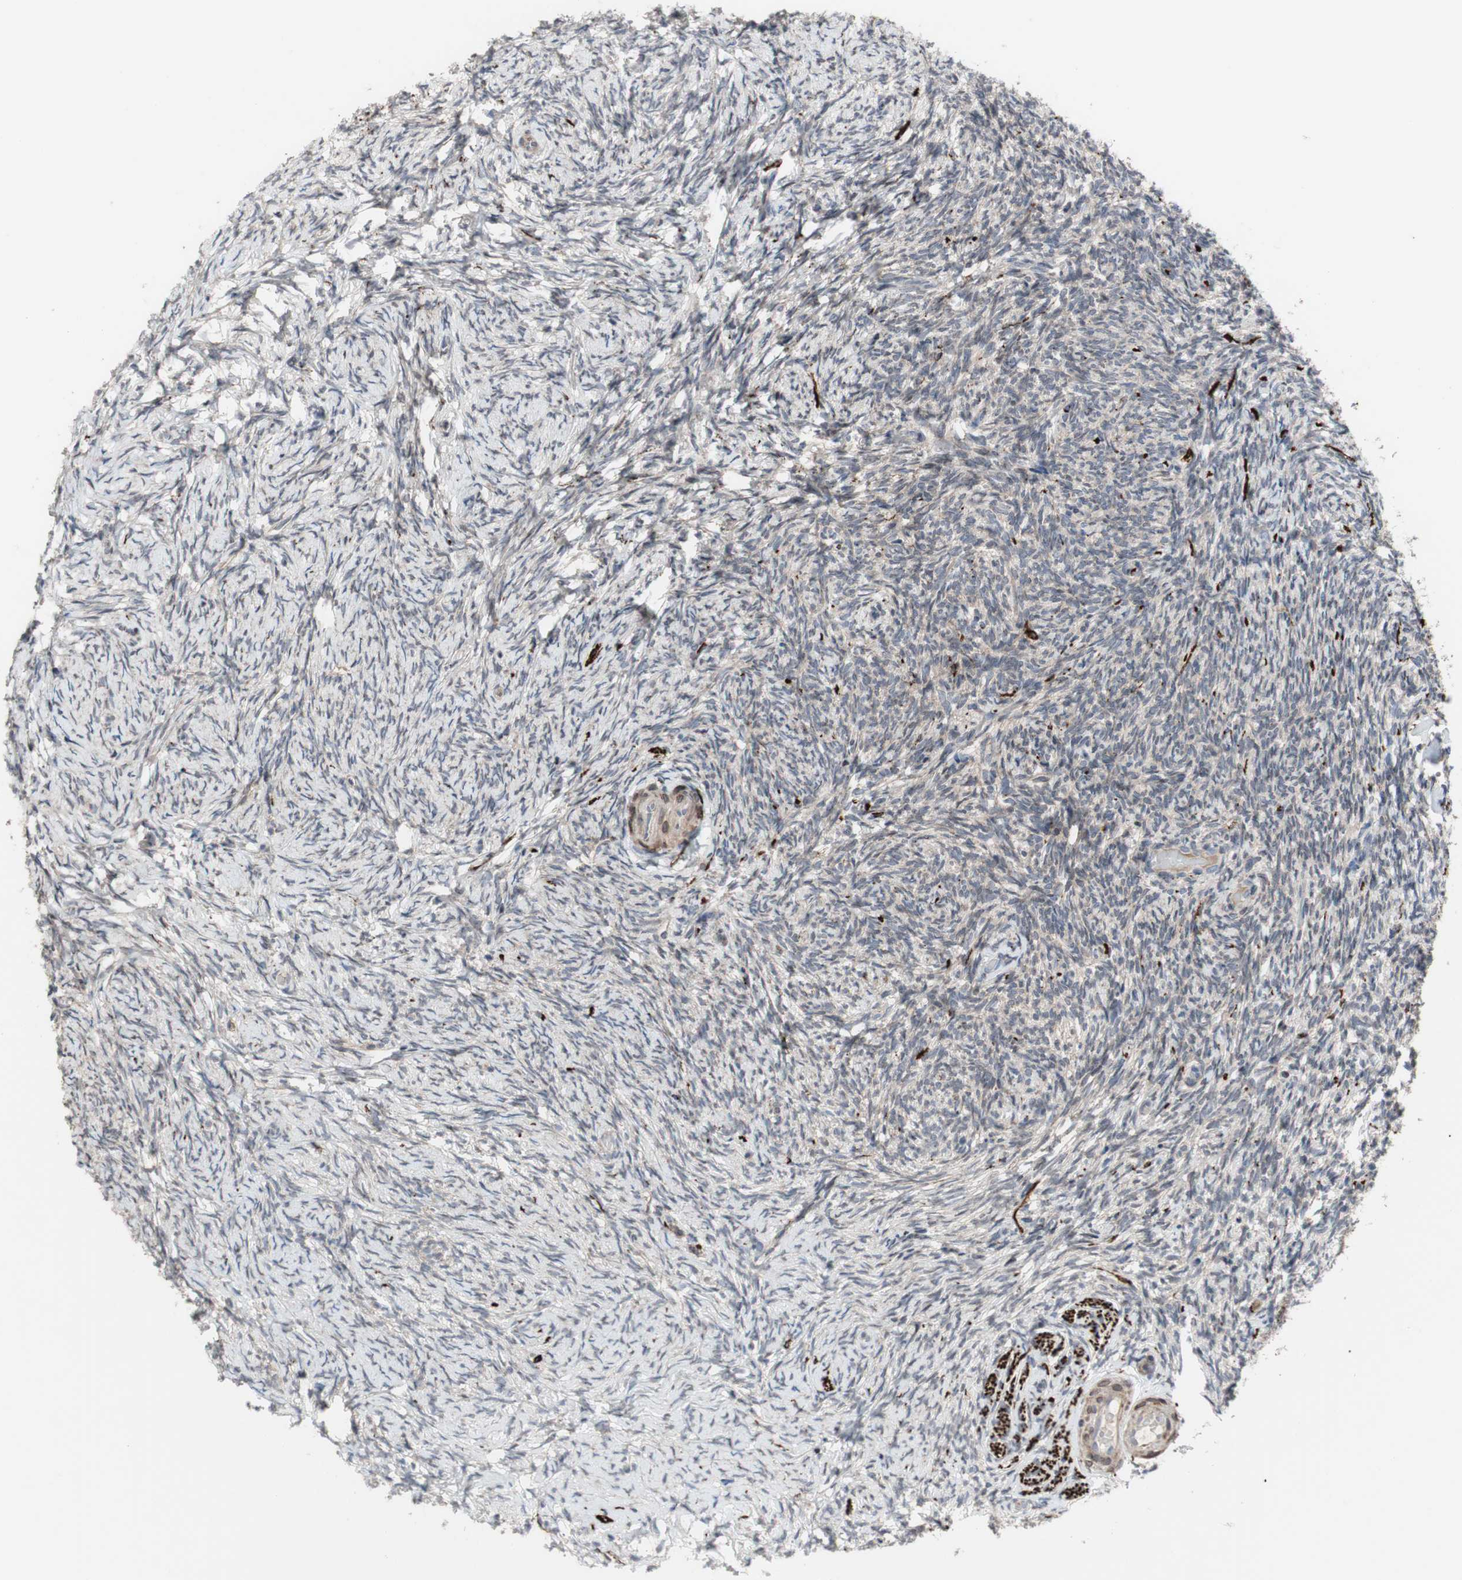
{"staining": {"intensity": "weak", "quantity": "25%-75%", "location": "cytoplasmic/membranous"}, "tissue": "ovary", "cell_type": "Ovarian stroma cells", "image_type": "normal", "snomed": [{"axis": "morphology", "description": "Normal tissue, NOS"}, {"axis": "topography", "description": "Ovary"}], "caption": "A brown stain highlights weak cytoplasmic/membranous expression of a protein in ovarian stroma cells of unremarkable human ovary. The staining is performed using DAB (3,3'-diaminobenzidine) brown chromogen to label protein expression. The nuclei are counter-stained blue using hematoxylin.", "gene": "OAZ1", "patient": {"sex": "female", "age": 60}}